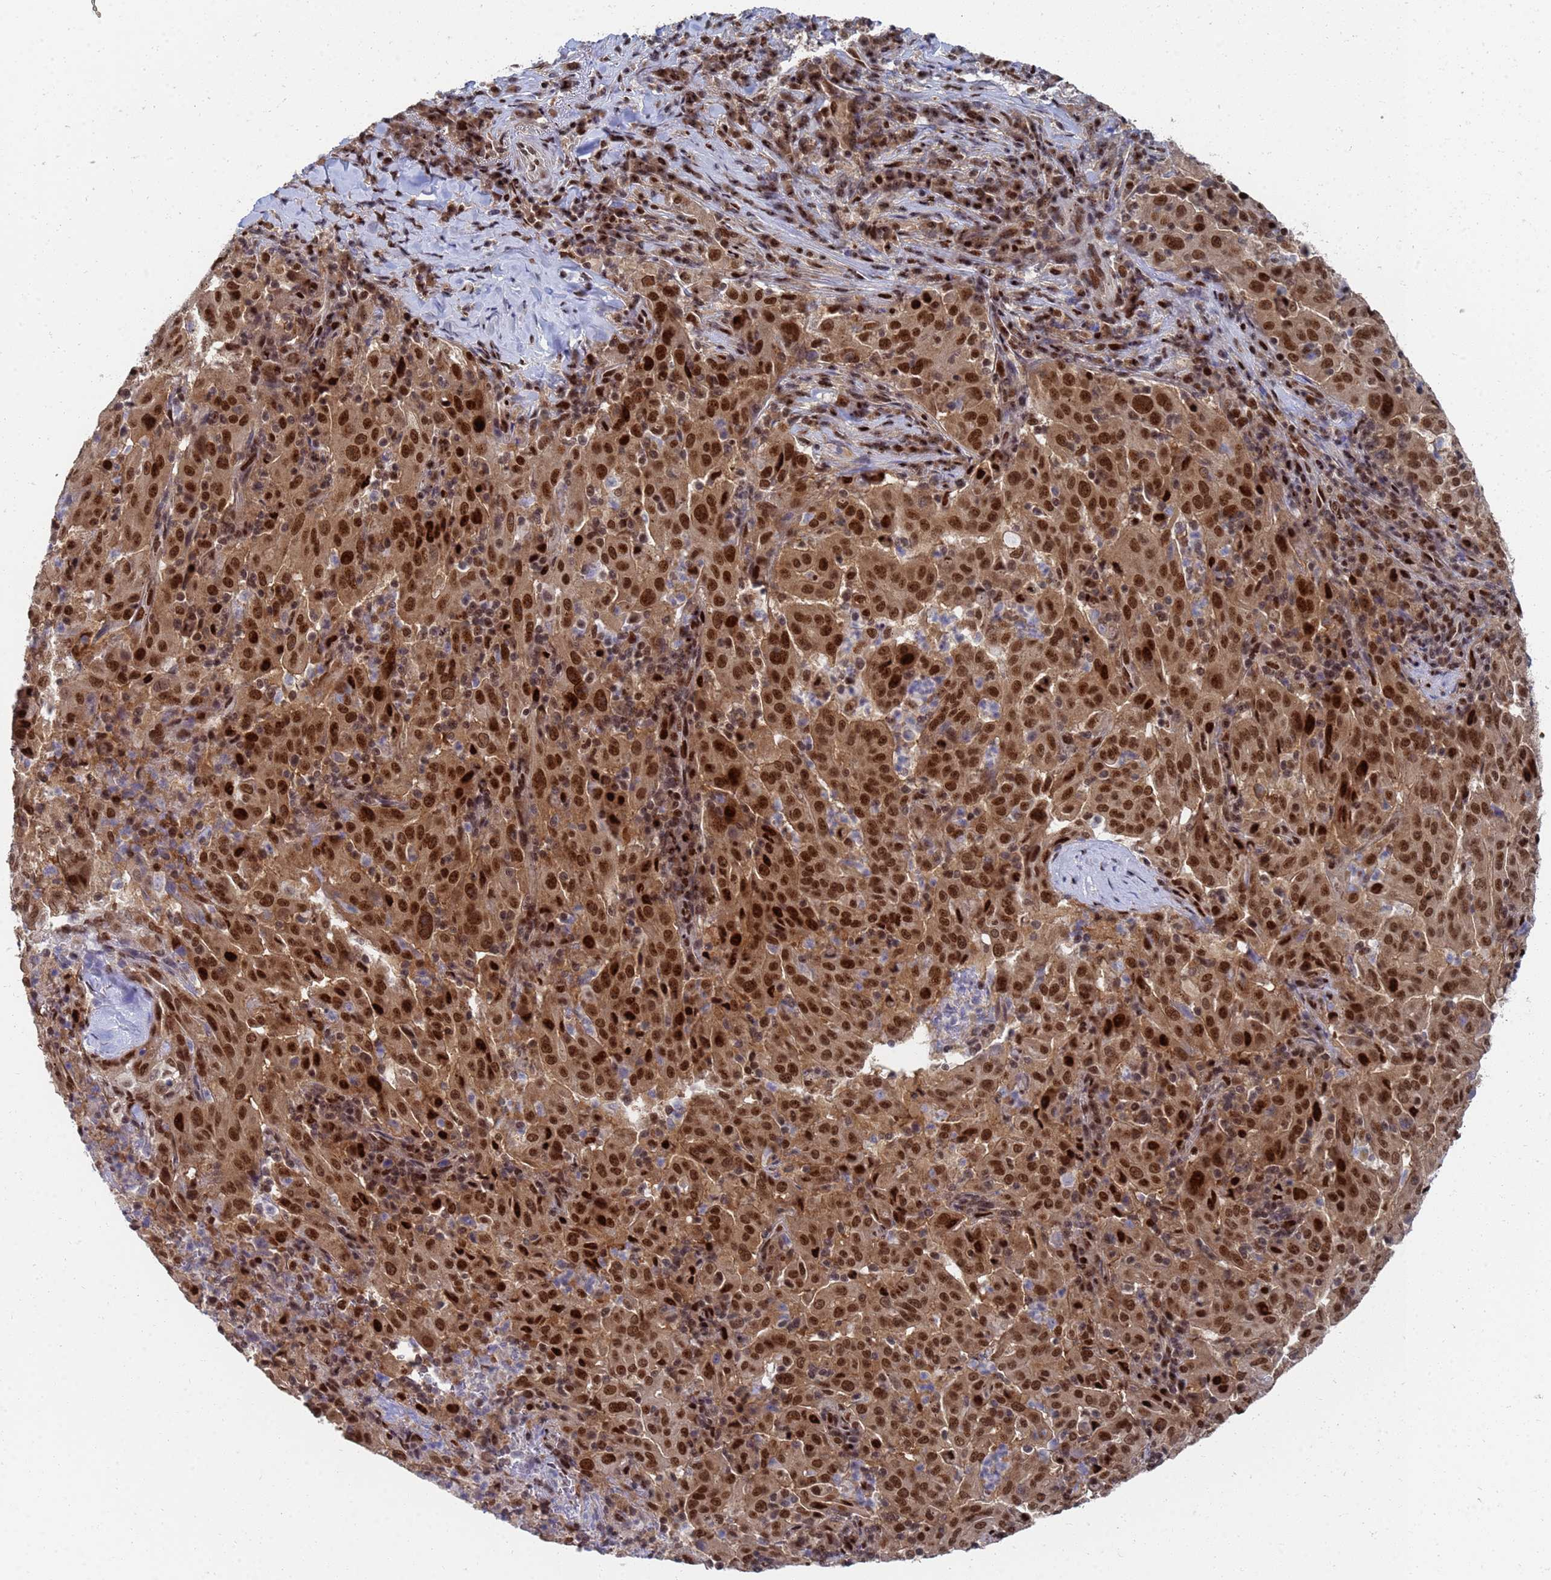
{"staining": {"intensity": "strong", "quantity": ">75%", "location": "nuclear"}, "tissue": "pancreatic cancer", "cell_type": "Tumor cells", "image_type": "cancer", "snomed": [{"axis": "morphology", "description": "Adenocarcinoma, NOS"}, {"axis": "topography", "description": "Pancreas"}], "caption": "High-magnification brightfield microscopy of pancreatic cancer (adenocarcinoma) stained with DAB (brown) and counterstained with hematoxylin (blue). tumor cells exhibit strong nuclear expression is seen in approximately>75% of cells. (IHC, brightfield microscopy, high magnification).", "gene": "AP5Z1", "patient": {"sex": "male", "age": 63}}